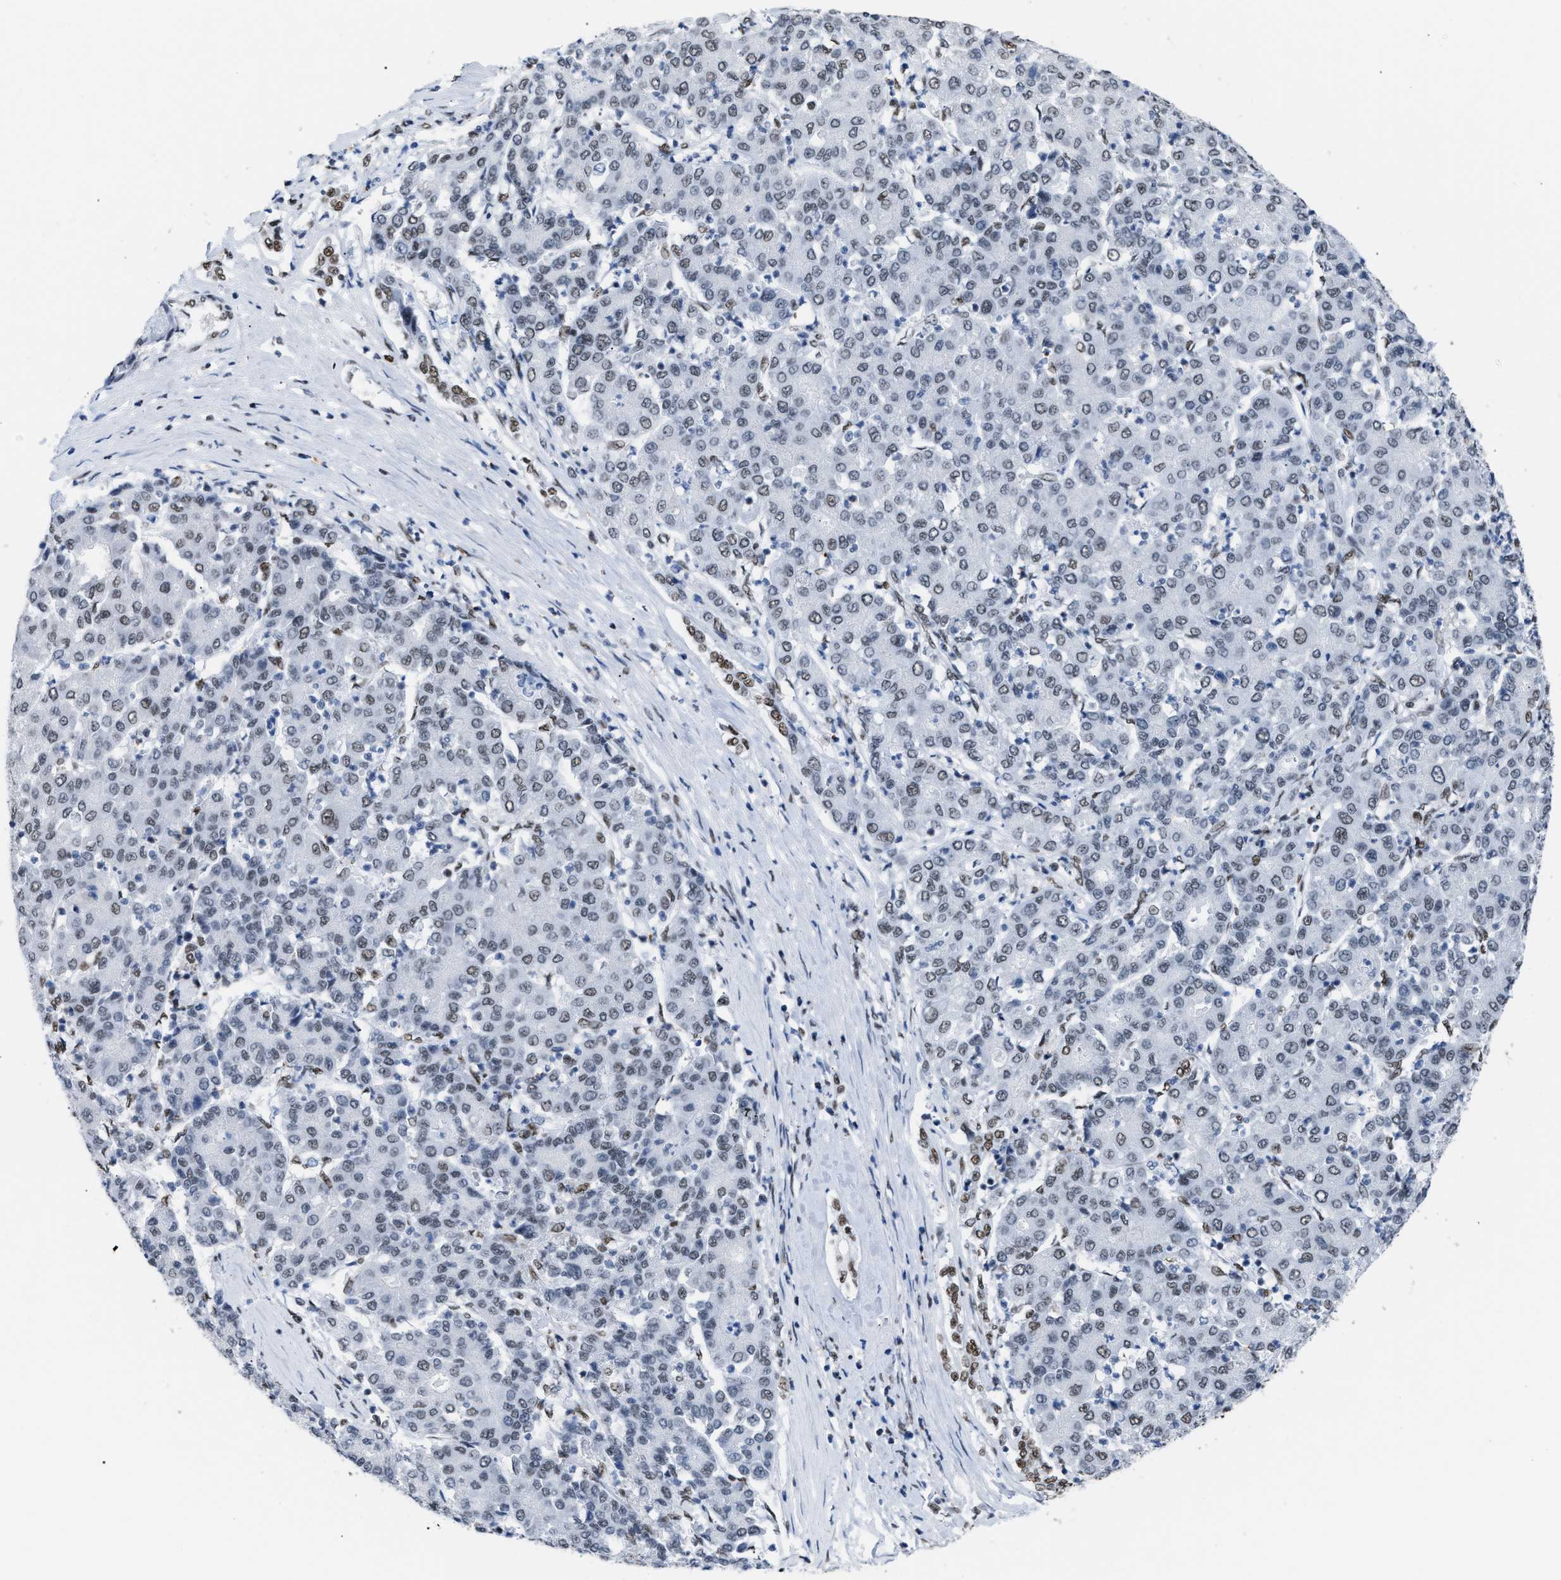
{"staining": {"intensity": "moderate", "quantity": "<25%", "location": "nuclear"}, "tissue": "liver cancer", "cell_type": "Tumor cells", "image_type": "cancer", "snomed": [{"axis": "morphology", "description": "Carcinoma, Hepatocellular, NOS"}, {"axis": "topography", "description": "Liver"}], "caption": "Immunohistochemistry photomicrograph of liver cancer (hepatocellular carcinoma) stained for a protein (brown), which displays low levels of moderate nuclear positivity in approximately <25% of tumor cells.", "gene": "CCAR2", "patient": {"sex": "male", "age": 65}}